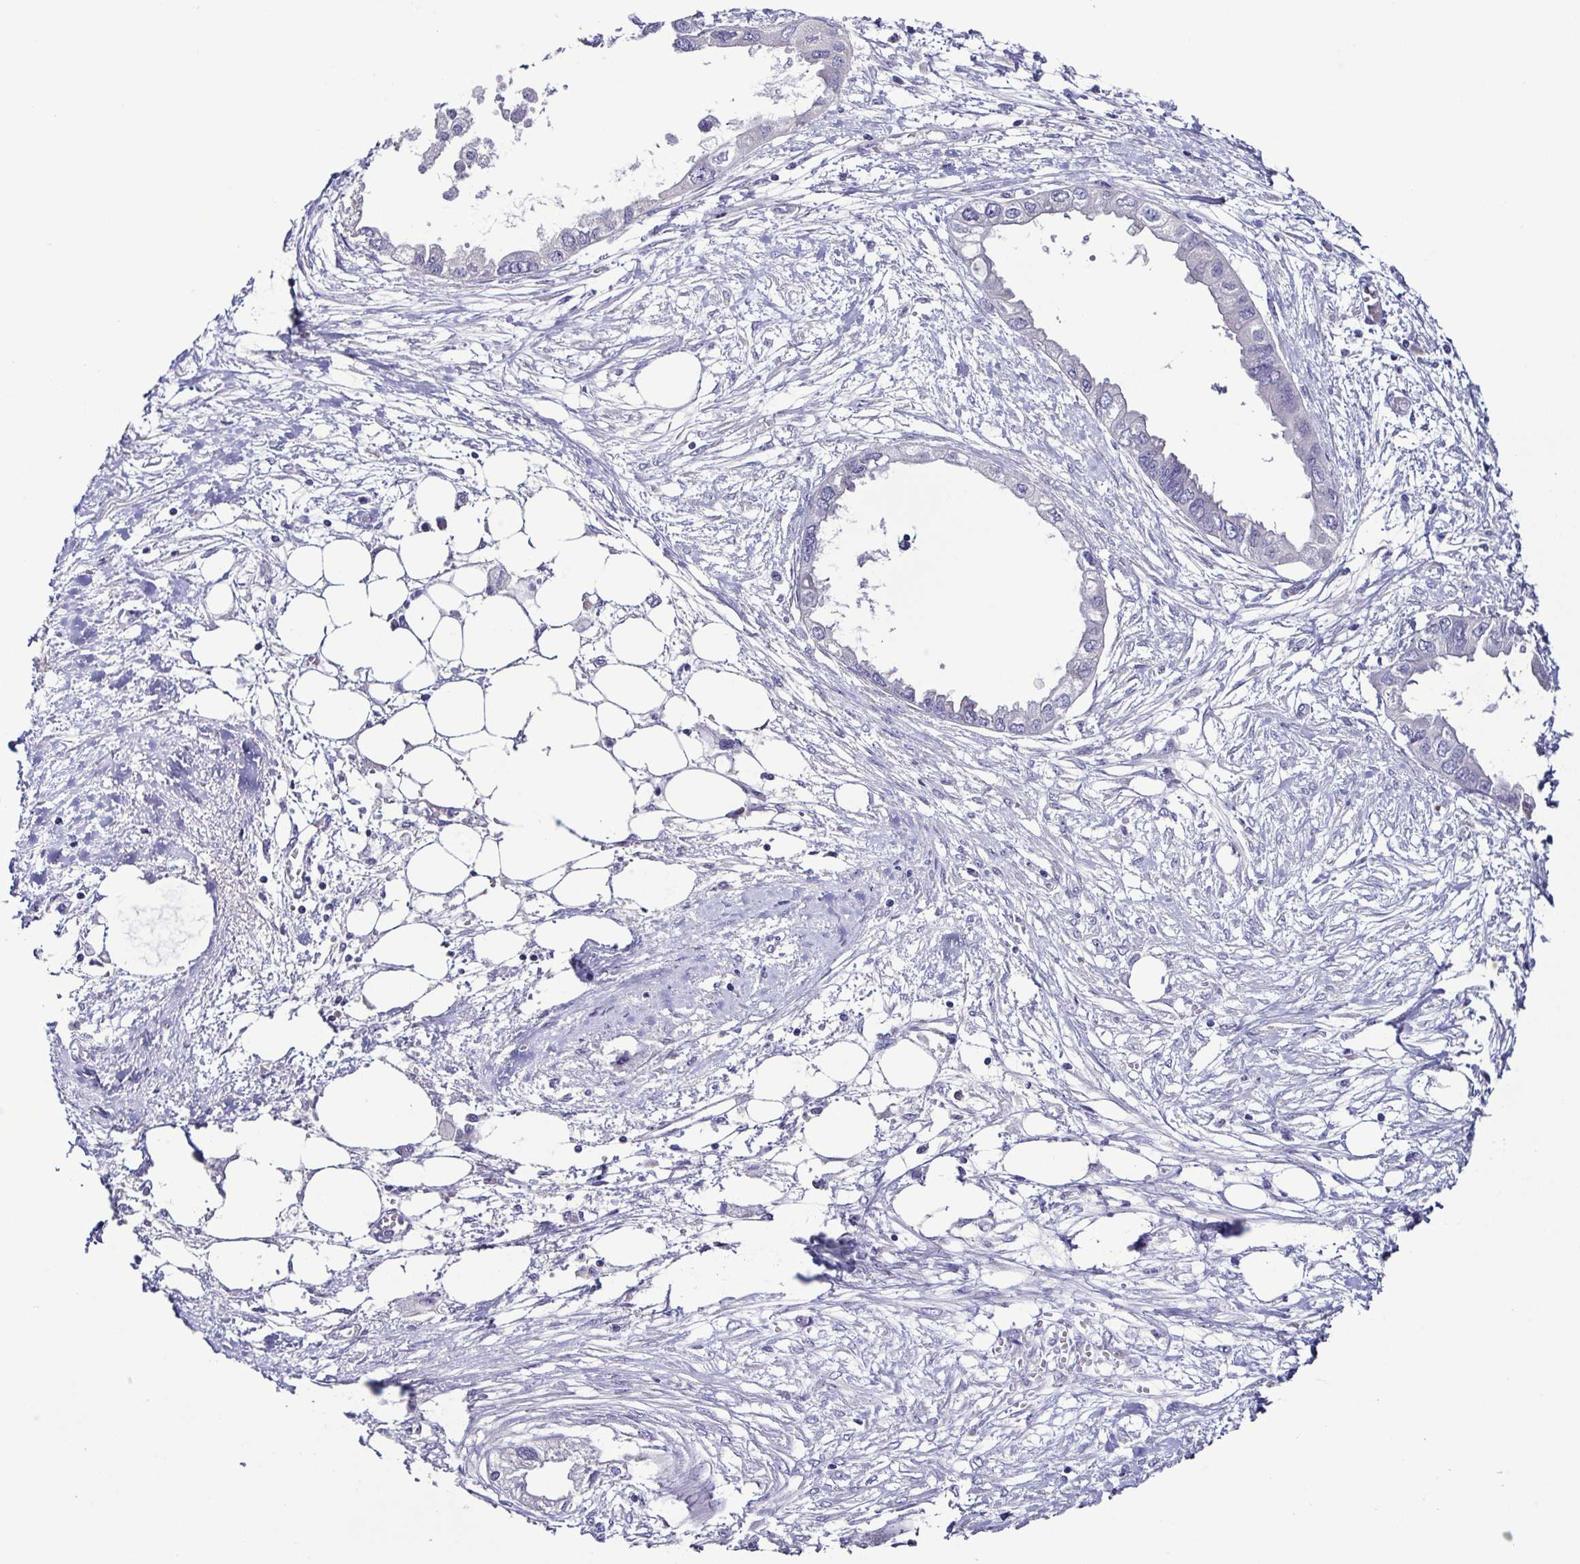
{"staining": {"intensity": "negative", "quantity": "none", "location": "none"}, "tissue": "endometrial cancer", "cell_type": "Tumor cells", "image_type": "cancer", "snomed": [{"axis": "morphology", "description": "Adenocarcinoma, NOS"}, {"axis": "morphology", "description": "Adenocarcinoma, metastatic, NOS"}, {"axis": "topography", "description": "Adipose tissue"}, {"axis": "topography", "description": "Endometrium"}], "caption": "This is an immunohistochemistry (IHC) micrograph of endometrial cancer (metastatic adenocarcinoma). There is no positivity in tumor cells.", "gene": "SRL", "patient": {"sex": "female", "age": 67}}